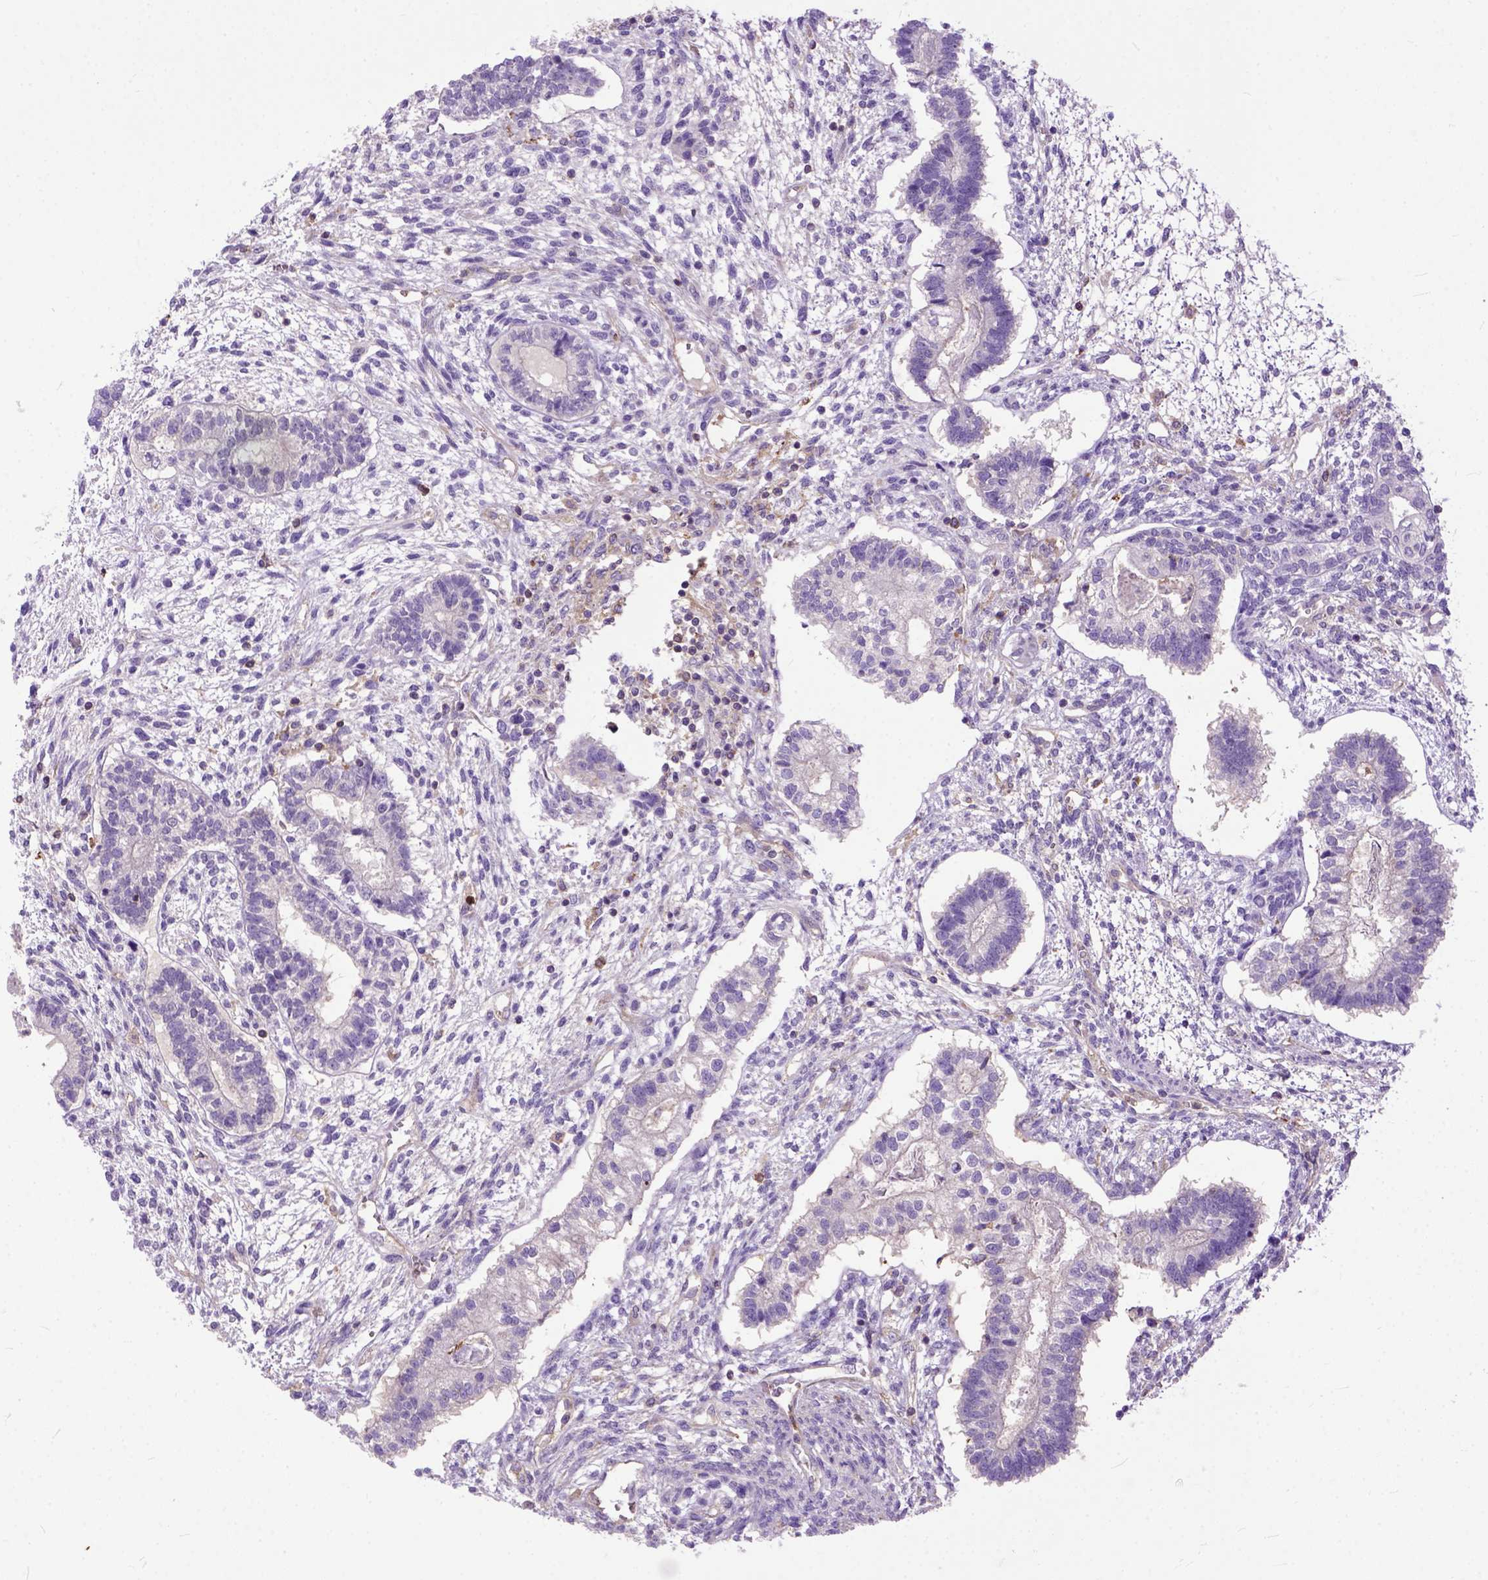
{"staining": {"intensity": "negative", "quantity": "none", "location": "none"}, "tissue": "testis cancer", "cell_type": "Tumor cells", "image_type": "cancer", "snomed": [{"axis": "morphology", "description": "Carcinoma, Embryonal, NOS"}, {"axis": "topography", "description": "Testis"}], "caption": "This is an immunohistochemistry image of testis cancer. There is no staining in tumor cells.", "gene": "NAMPT", "patient": {"sex": "male", "age": 37}}